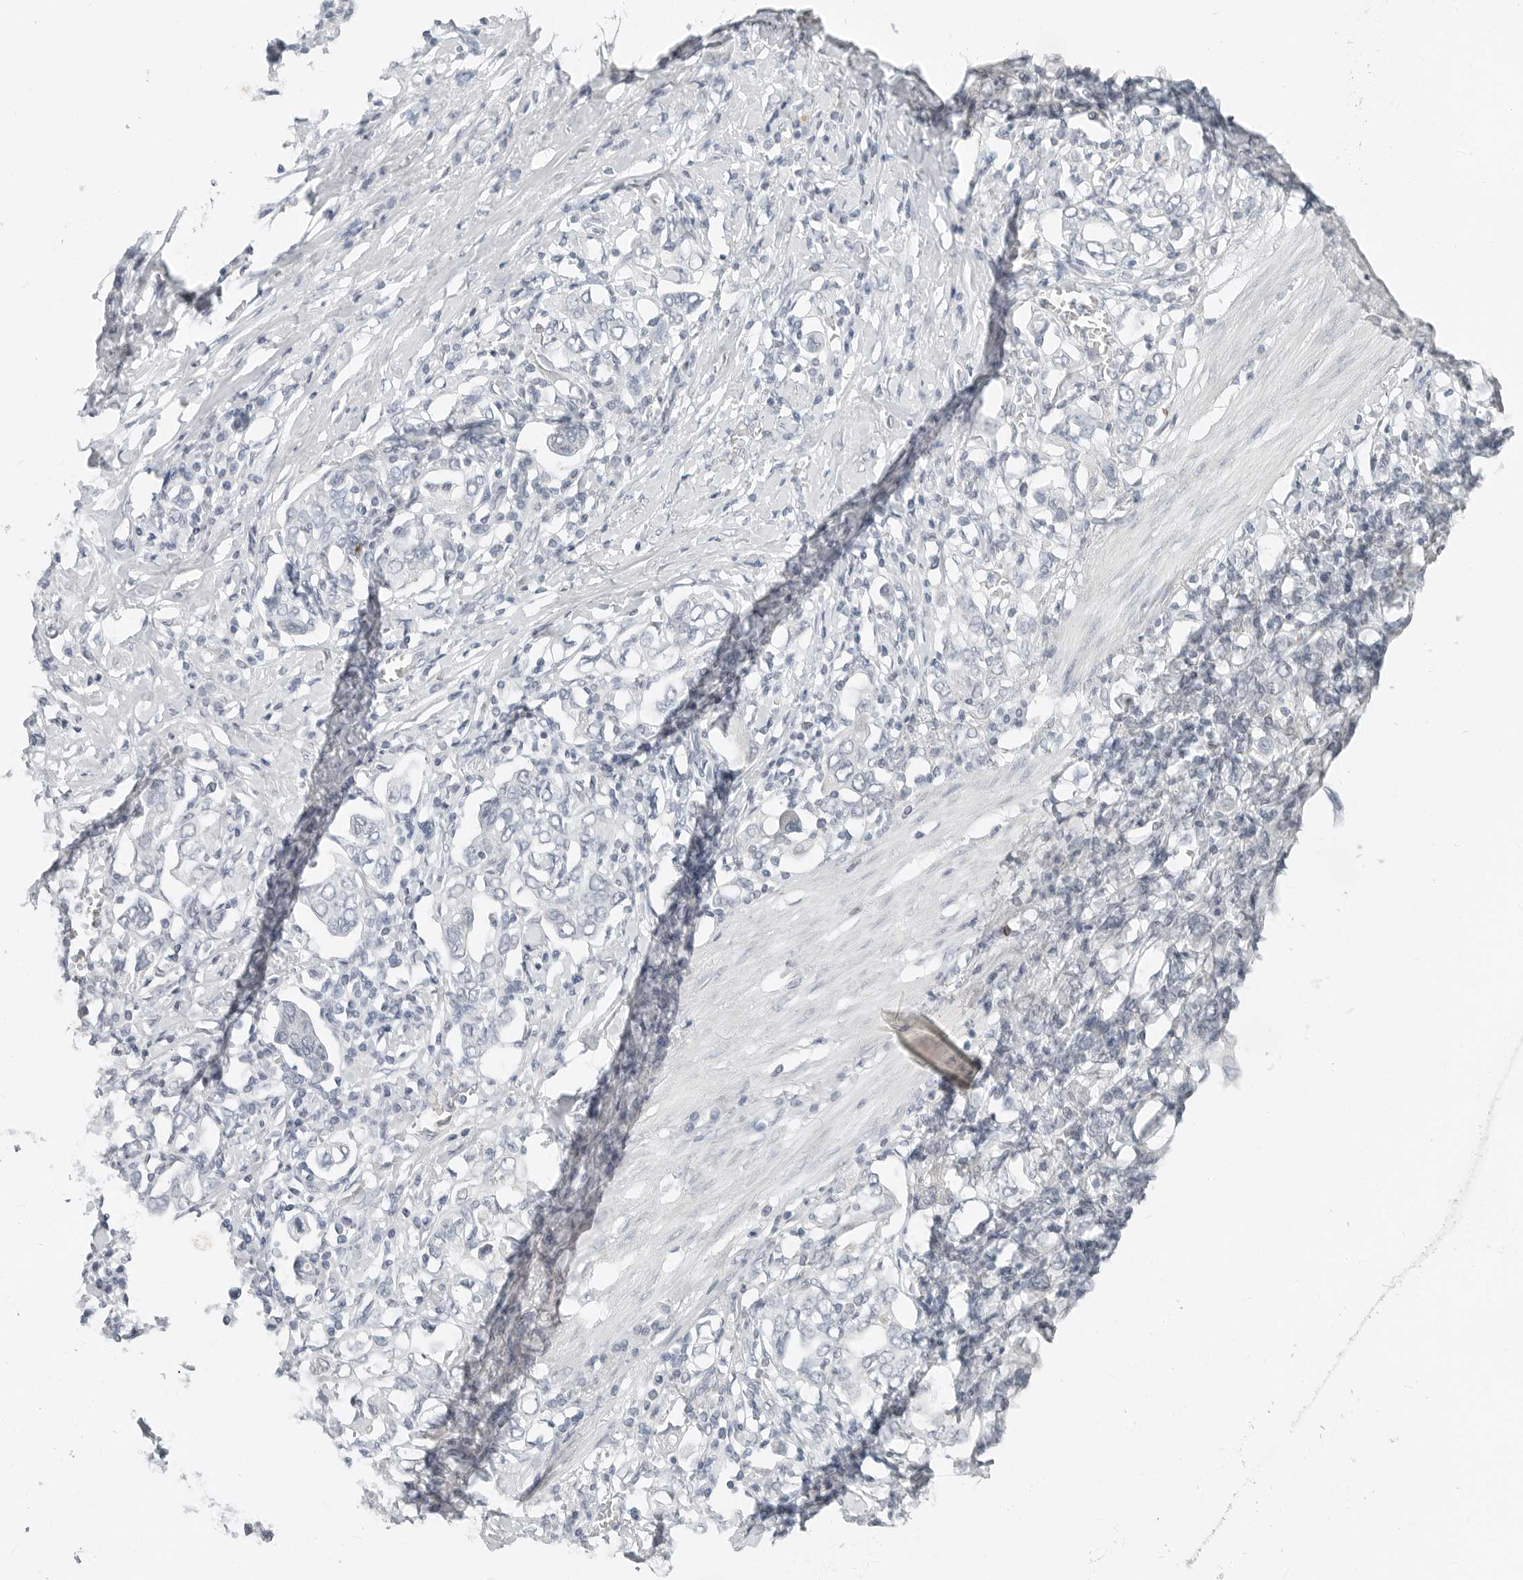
{"staining": {"intensity": "negative", "quantity": "none", "location": "none"}, "tissue": "stomach cancer", "cell_type": "Tumor cells", "image_type": "cancer", "snomed": [{"axis": "morphology", "description": "Adenocarcinoma, NOS"}, {"axis": "topography", "description": "Stomach, upper"}], "caption": "High magnification brightfield microscopy of stomach adenocarcinoma stained with DAB (brown) and counterstained with hematoxylin (blue): tumor cells show no significant staining.", "gene": "XIRP1", "patient": {"sex": "male", "age": 62}}